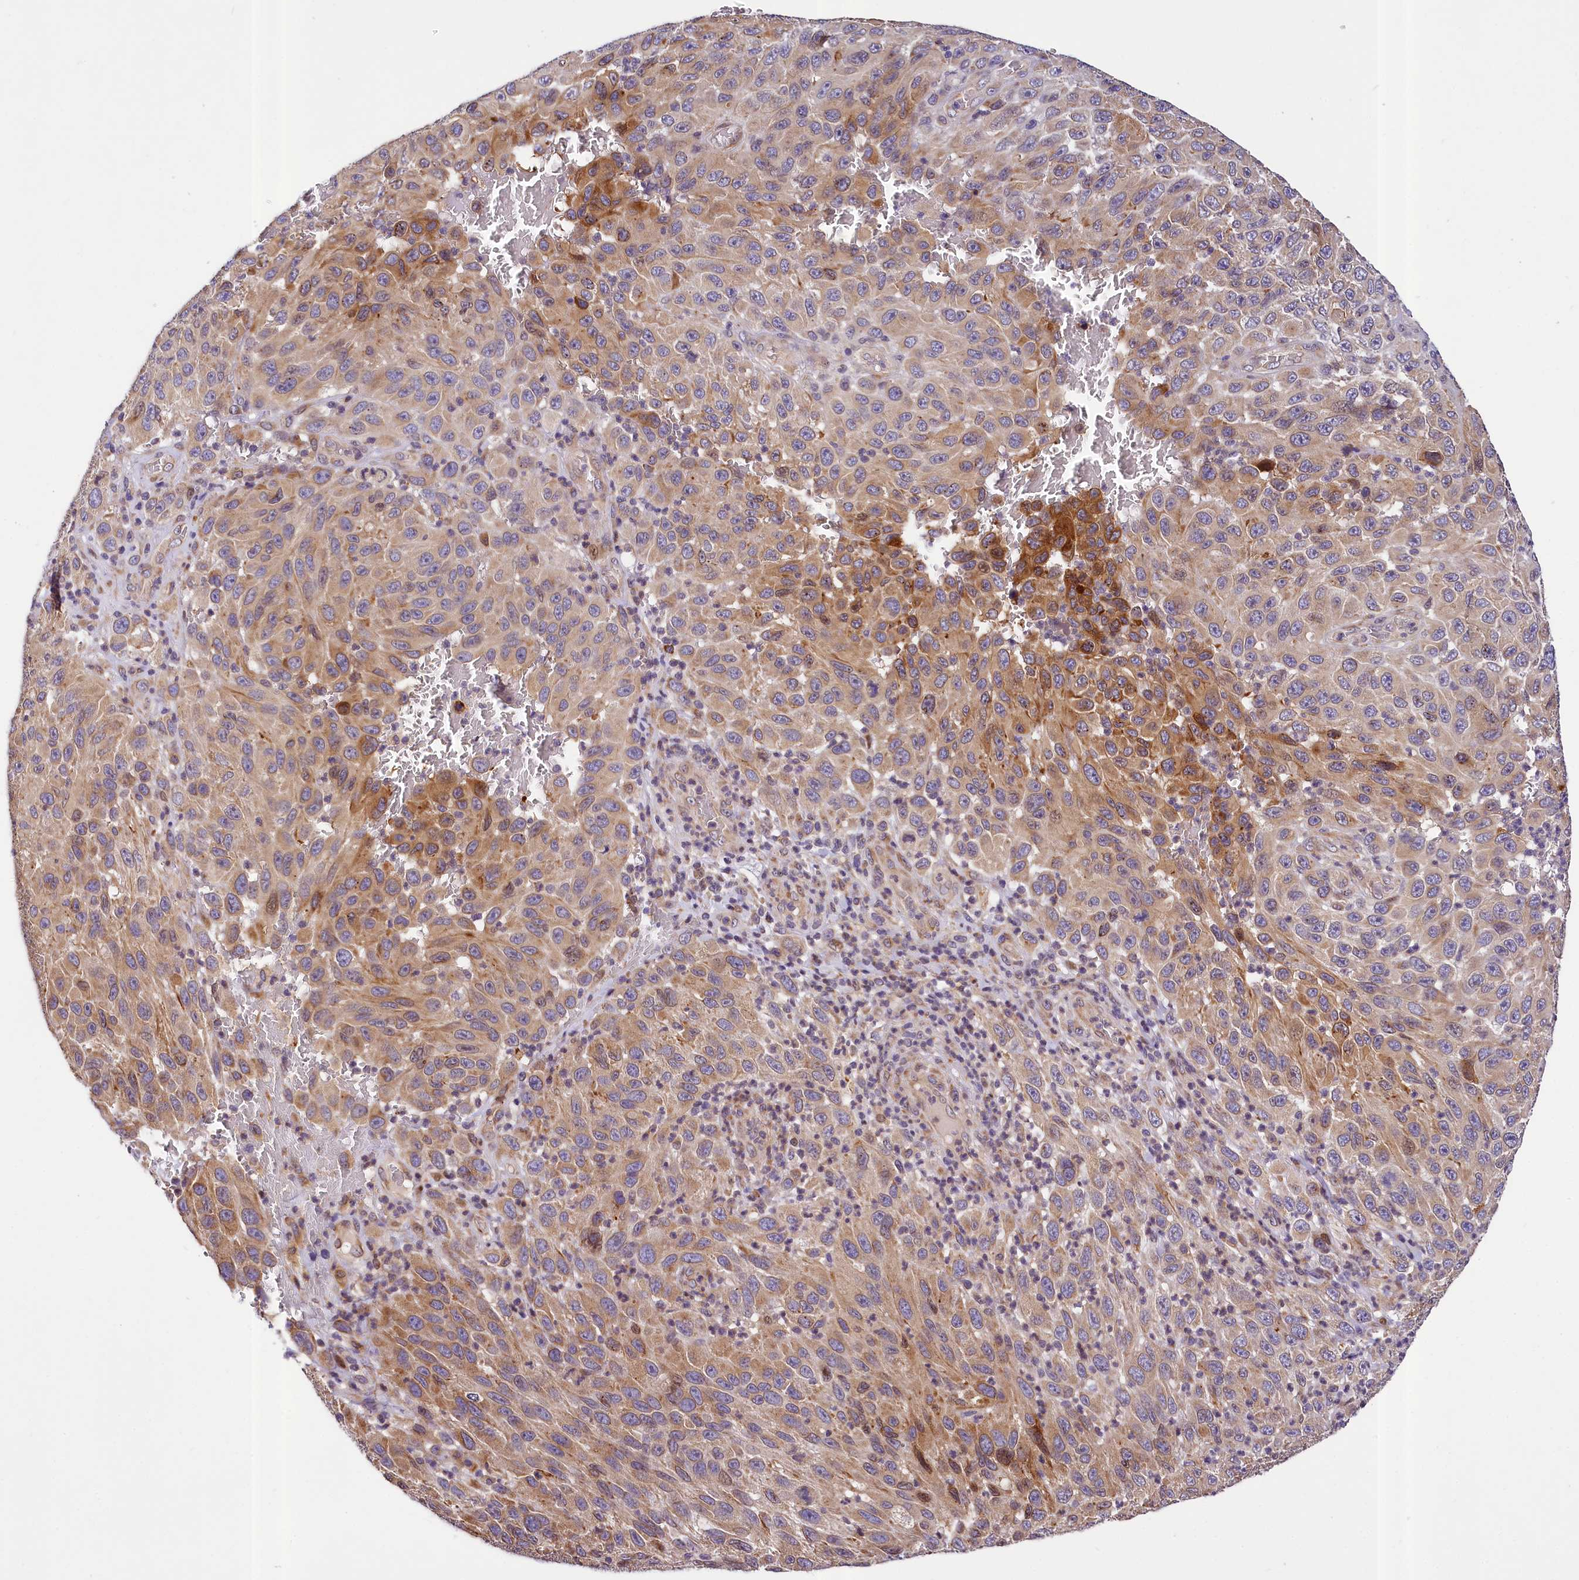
{"staining": {"intensity": "moderate", "quantity": "25%-75%", "location": "cytoplasmic/membranous"}, "tissue": "melanoma", "cell_type": "Tumor cells", "image_type": "cancer", "snomed": [{"axis": "morphology", "description": "Normal tissue, NOS"}, {"axis": "morphology", "description": "Malignant melanoma, NOS"}, {"axis": "topography", "description": "Skin"}], "caption": "This histopathology image demonstrates IHC staining of human malignant melanoma, with medium moderate cytoplasmic/membranous staining in approximately 25%-75% of tumor cells.", "gene": "SUPV3L1", "patient": {"sex": "female", "age": 96}}